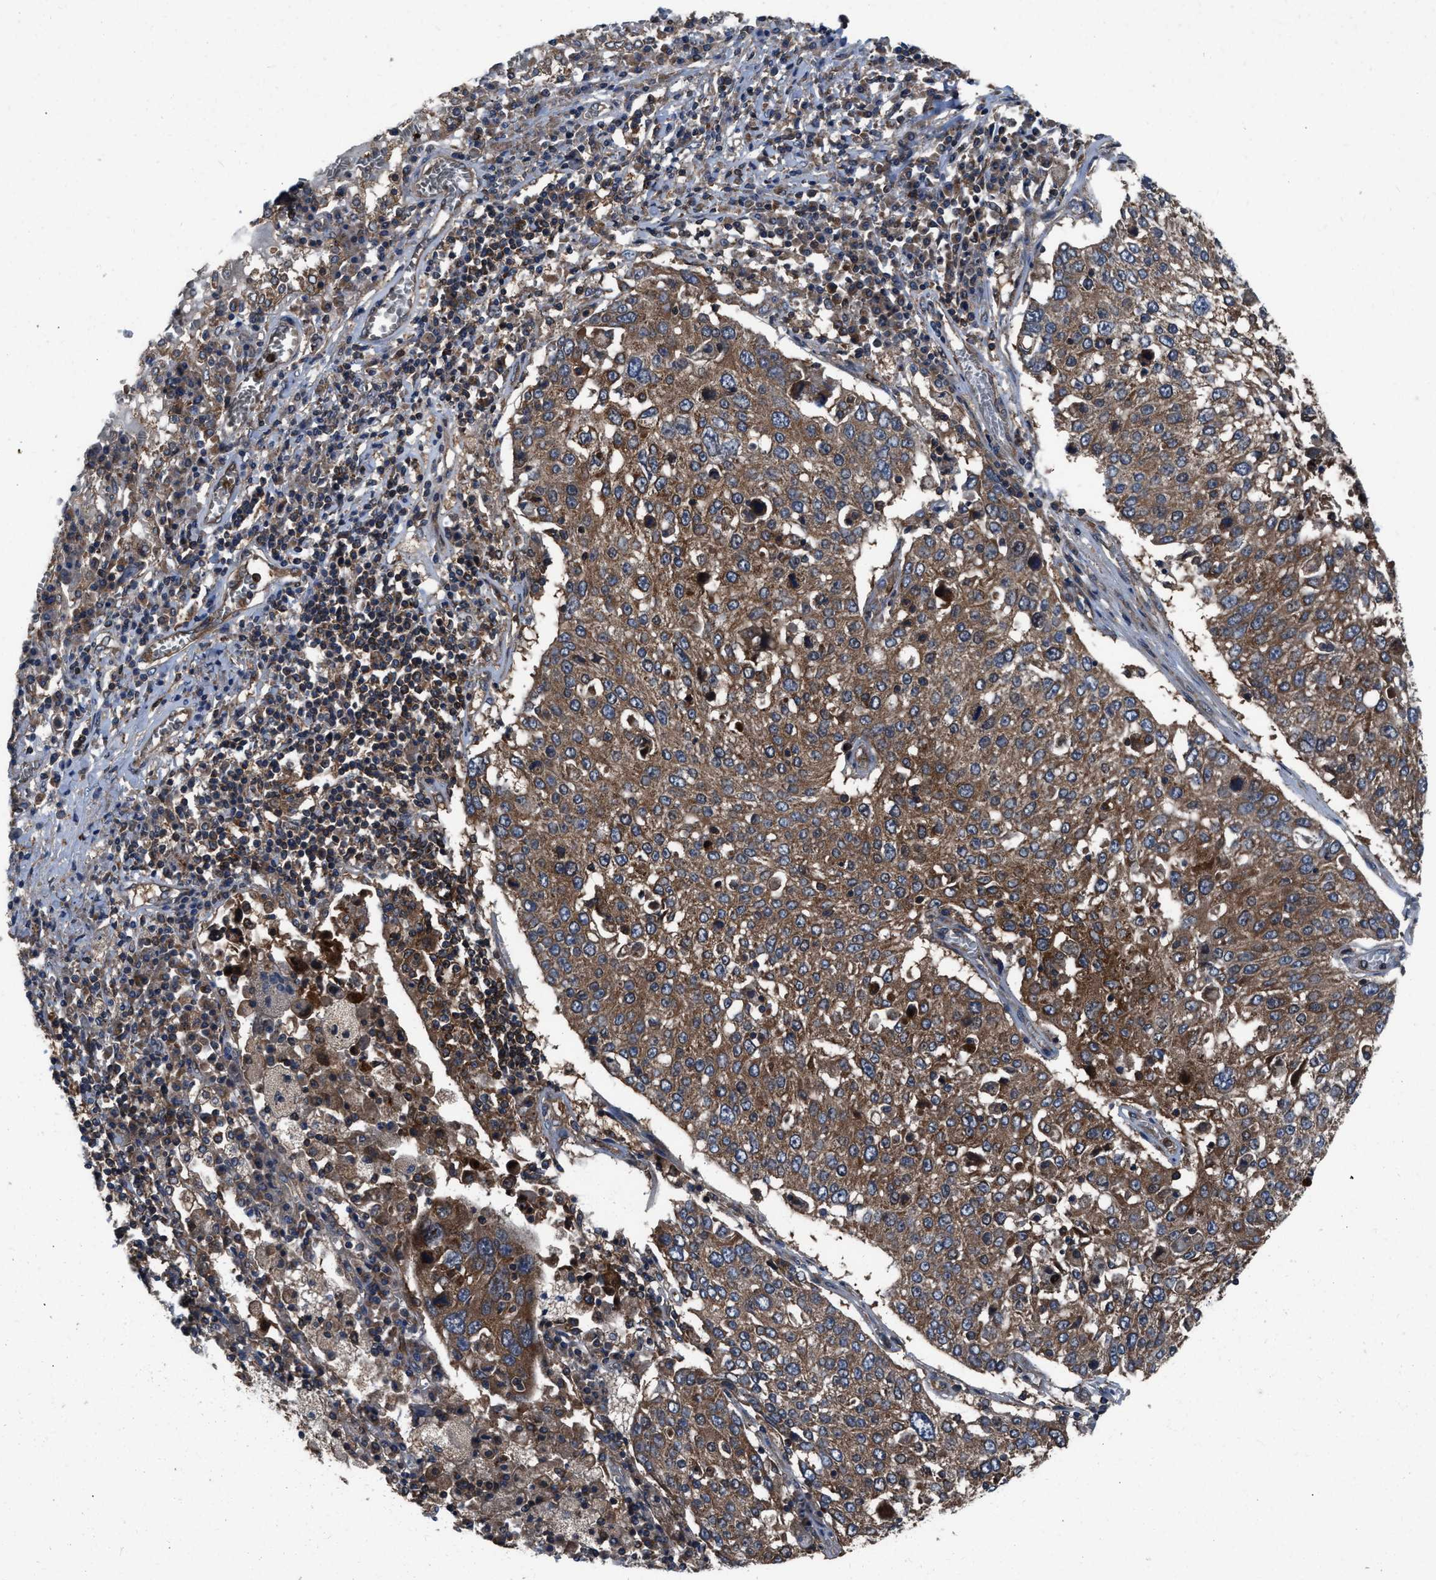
{"staining": {"intensity": "moderate", "quantity": ">75%", "location": "cytoplasmic/membranous"}, "tissue": "lung cancer", "cell_type": "Tumor cells", "image_type": "cancer", "snomed": [{"axis": "morphology", "description": "Squamous cell carcinoma, NOS"}, {"axis": "topography", "description": "Lung"}], "caption": "Lung squamous cell carcinoma stained for a protein (brown) demonstrates moderate cytoplasmic/membranous positive staining in about >75% of tumor cells.", "gene": "USP25", "patient": {"sex": "male", "age": 65}}